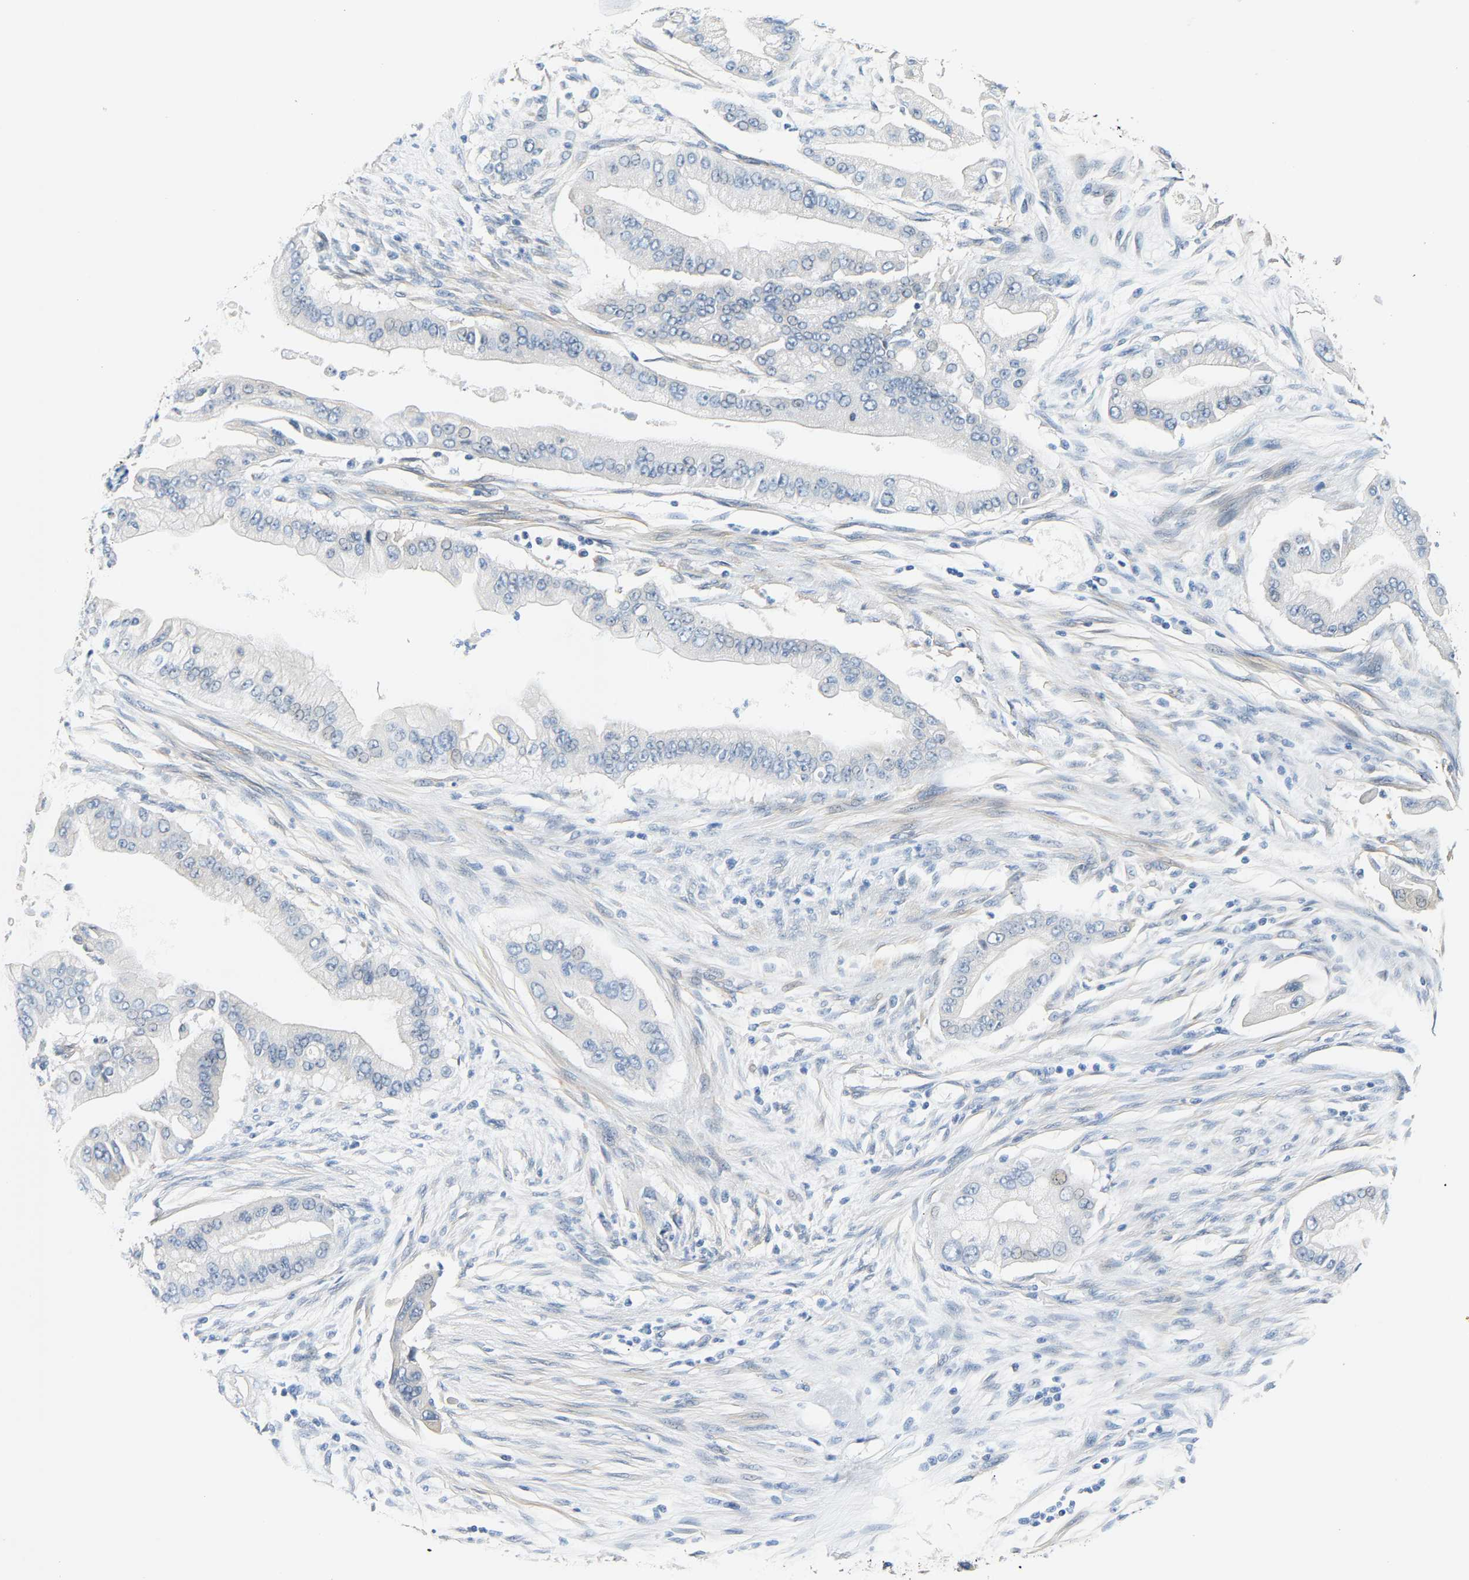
{"staining": {"intensity": "negative", "quantity": "none", "location": "none"}, "tissue": "pancreatic cancer", "cell_type": "Tumor cells", "image_type": "cancer", "snomed": [{"axis": "morphology", "description": "Adenocarcinoma, NOS"}, {"axis": "topography", "description": "Pancreas"}], "caption": "High power microscopy image of an immunohistochemistry (IHC) photomicrograph of pancreatic cancer (adenocarcinoma), revealing no significant positivity in tumor cells. (Immunohistochemistry, brightfield microscopy, high magnification).", "gene": "PAWR", "patient": {"sex": "male", "age": 59}}